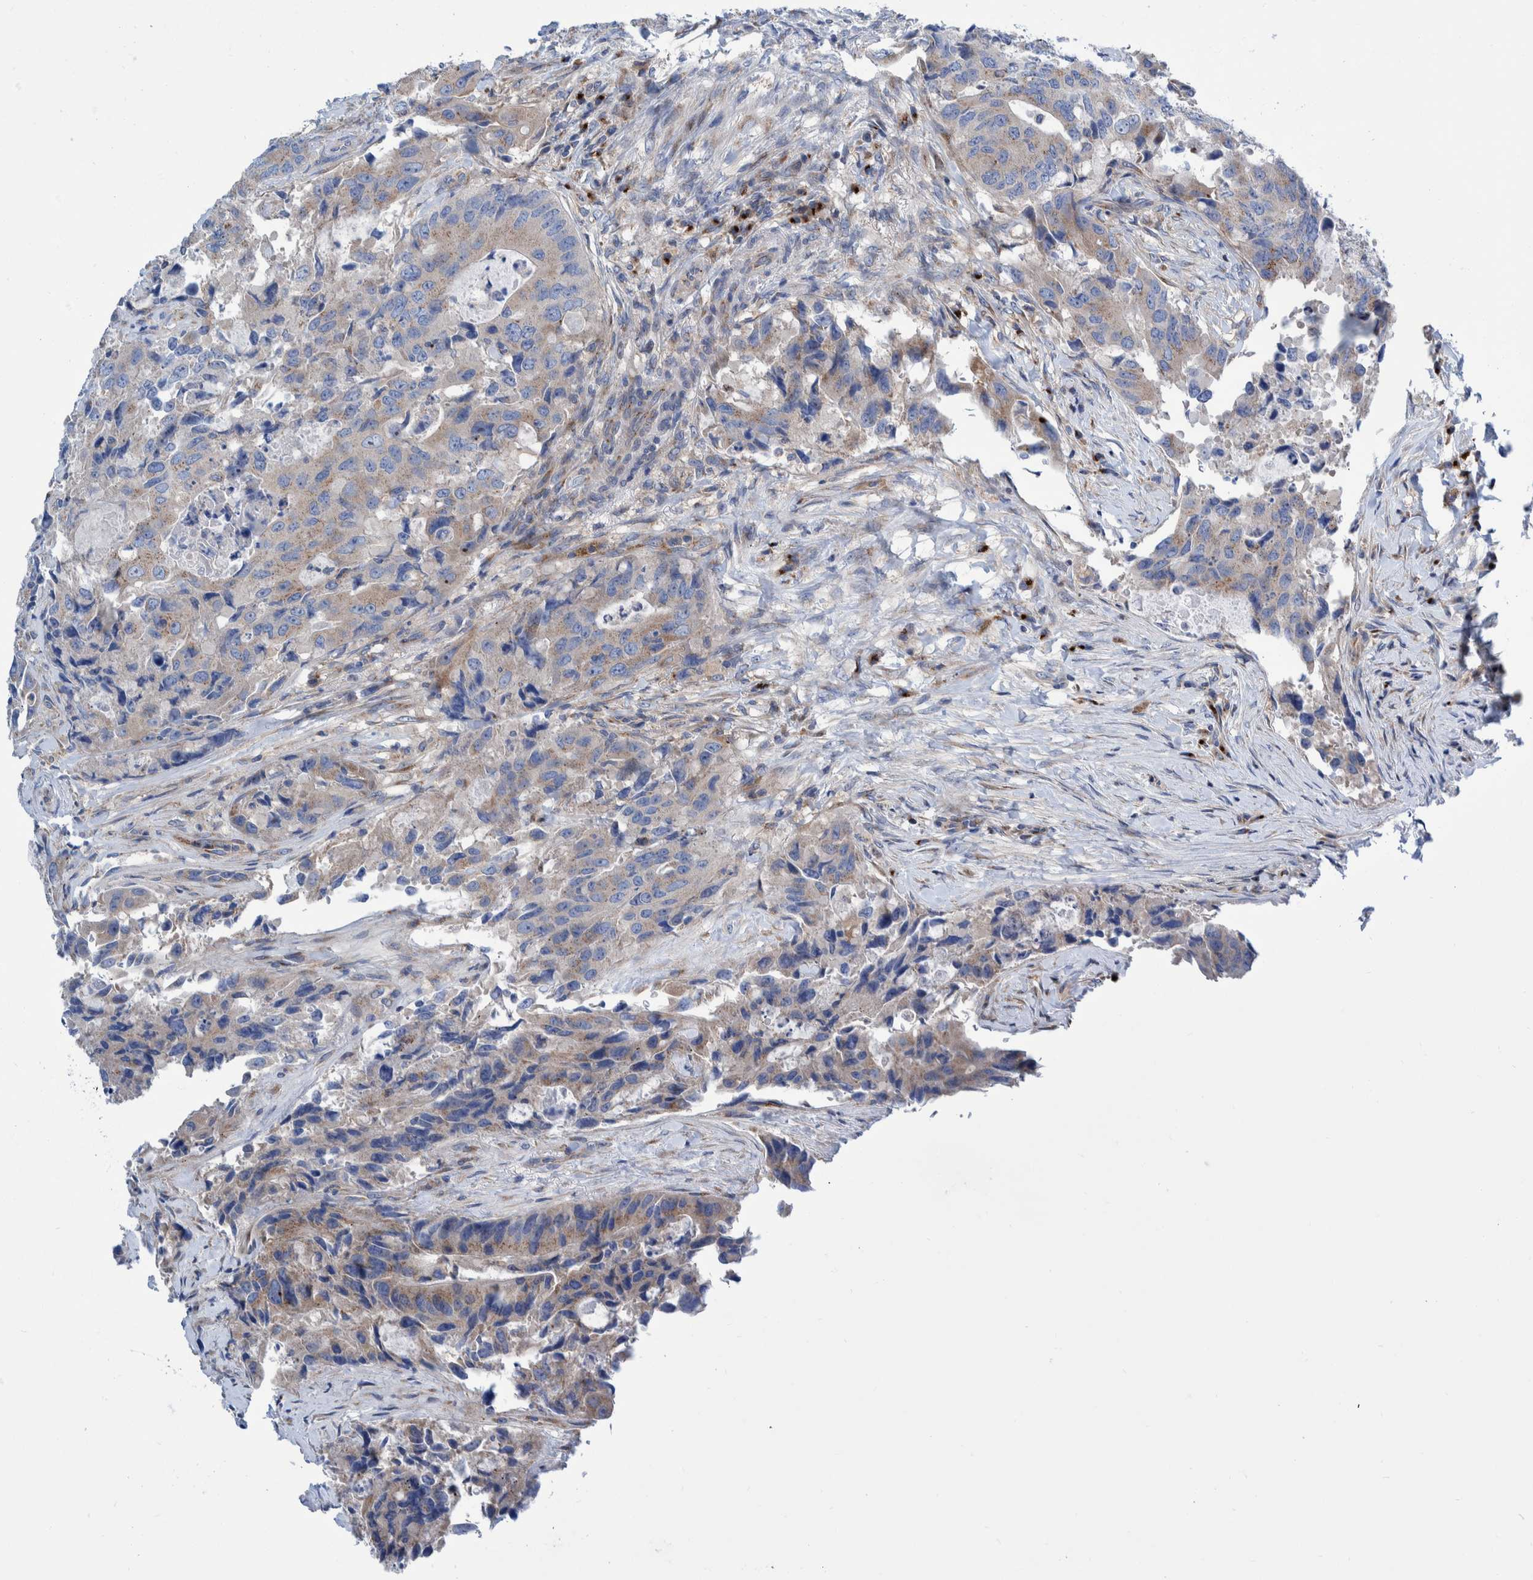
{"staining": {"intensity": "moderate", "quantity": "25%-75%", "location": "cytoplasmic/membranous"}, "tissue": "colorectal cancer", "cell_type": "Tumor cells", "image_type": "cancer", "snomed": [{"axis": "morphology", "description": "Adenocarcinoma, NOS"}, {"axis": "topography", "description": "Colon"}], "caption": "Human colorectal cancer (adenocarcinoma) stained for a protein (brown) reveals moderate cytoplasmic/membranous positive expression in about 25%-75% of tumor cells.", "gene": "TRIM58", "patient": {"sex": "male", "age": 71}}